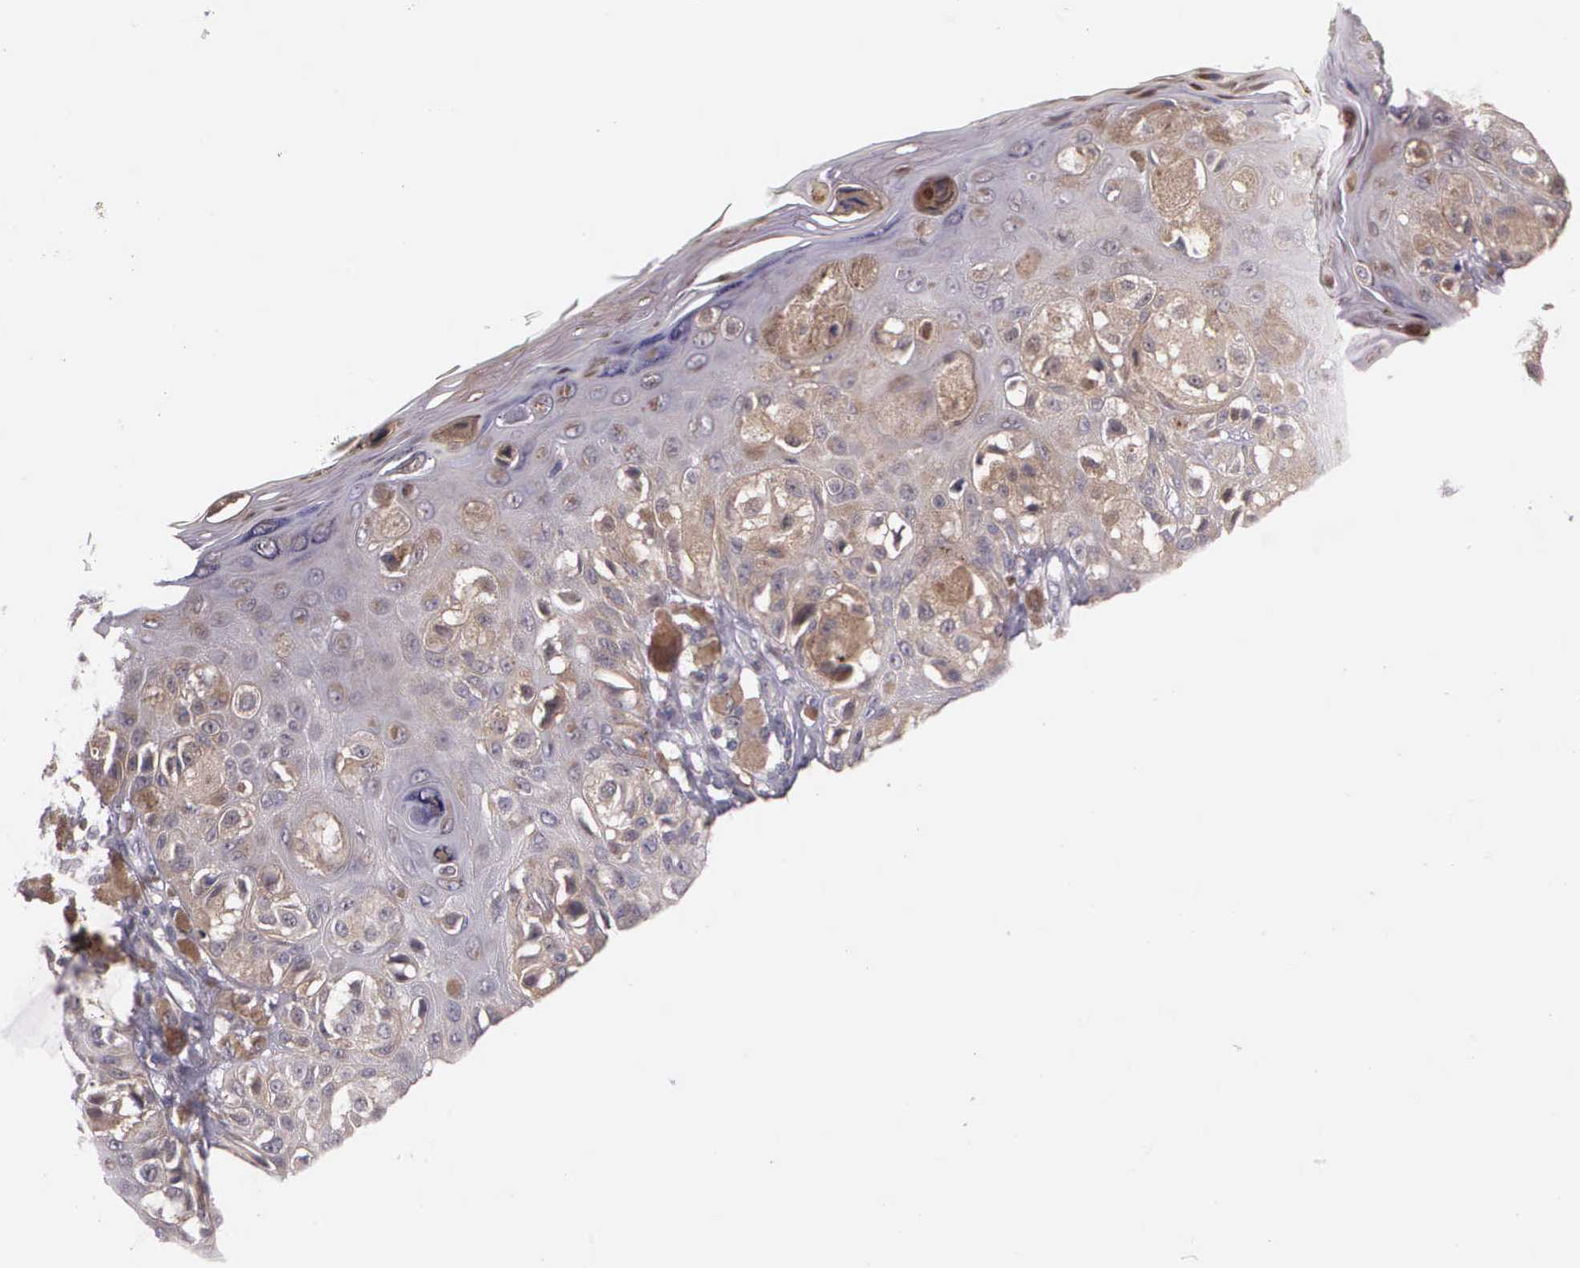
{"staining": {"intensity": "weak", "quantity": "25%-75%", "location": "cytoplasmic/membranous"}, "tissue": "melanoma", "cell_type": "Tumor cells", "image_type": "cancer", "snomed": [{"axis": "morphology", "description": "Malignant melanoma, NOS"}, {"axis": "topography", "description": "Skin"}], "caption": "Tumor cells exhibit low levels of weak cytoplasmic/membranous expression in approximately 25%-75% of cells in human melanoma.", "gene": "PRICKLE3", "patient": {"sex": "female", "age": 55}}